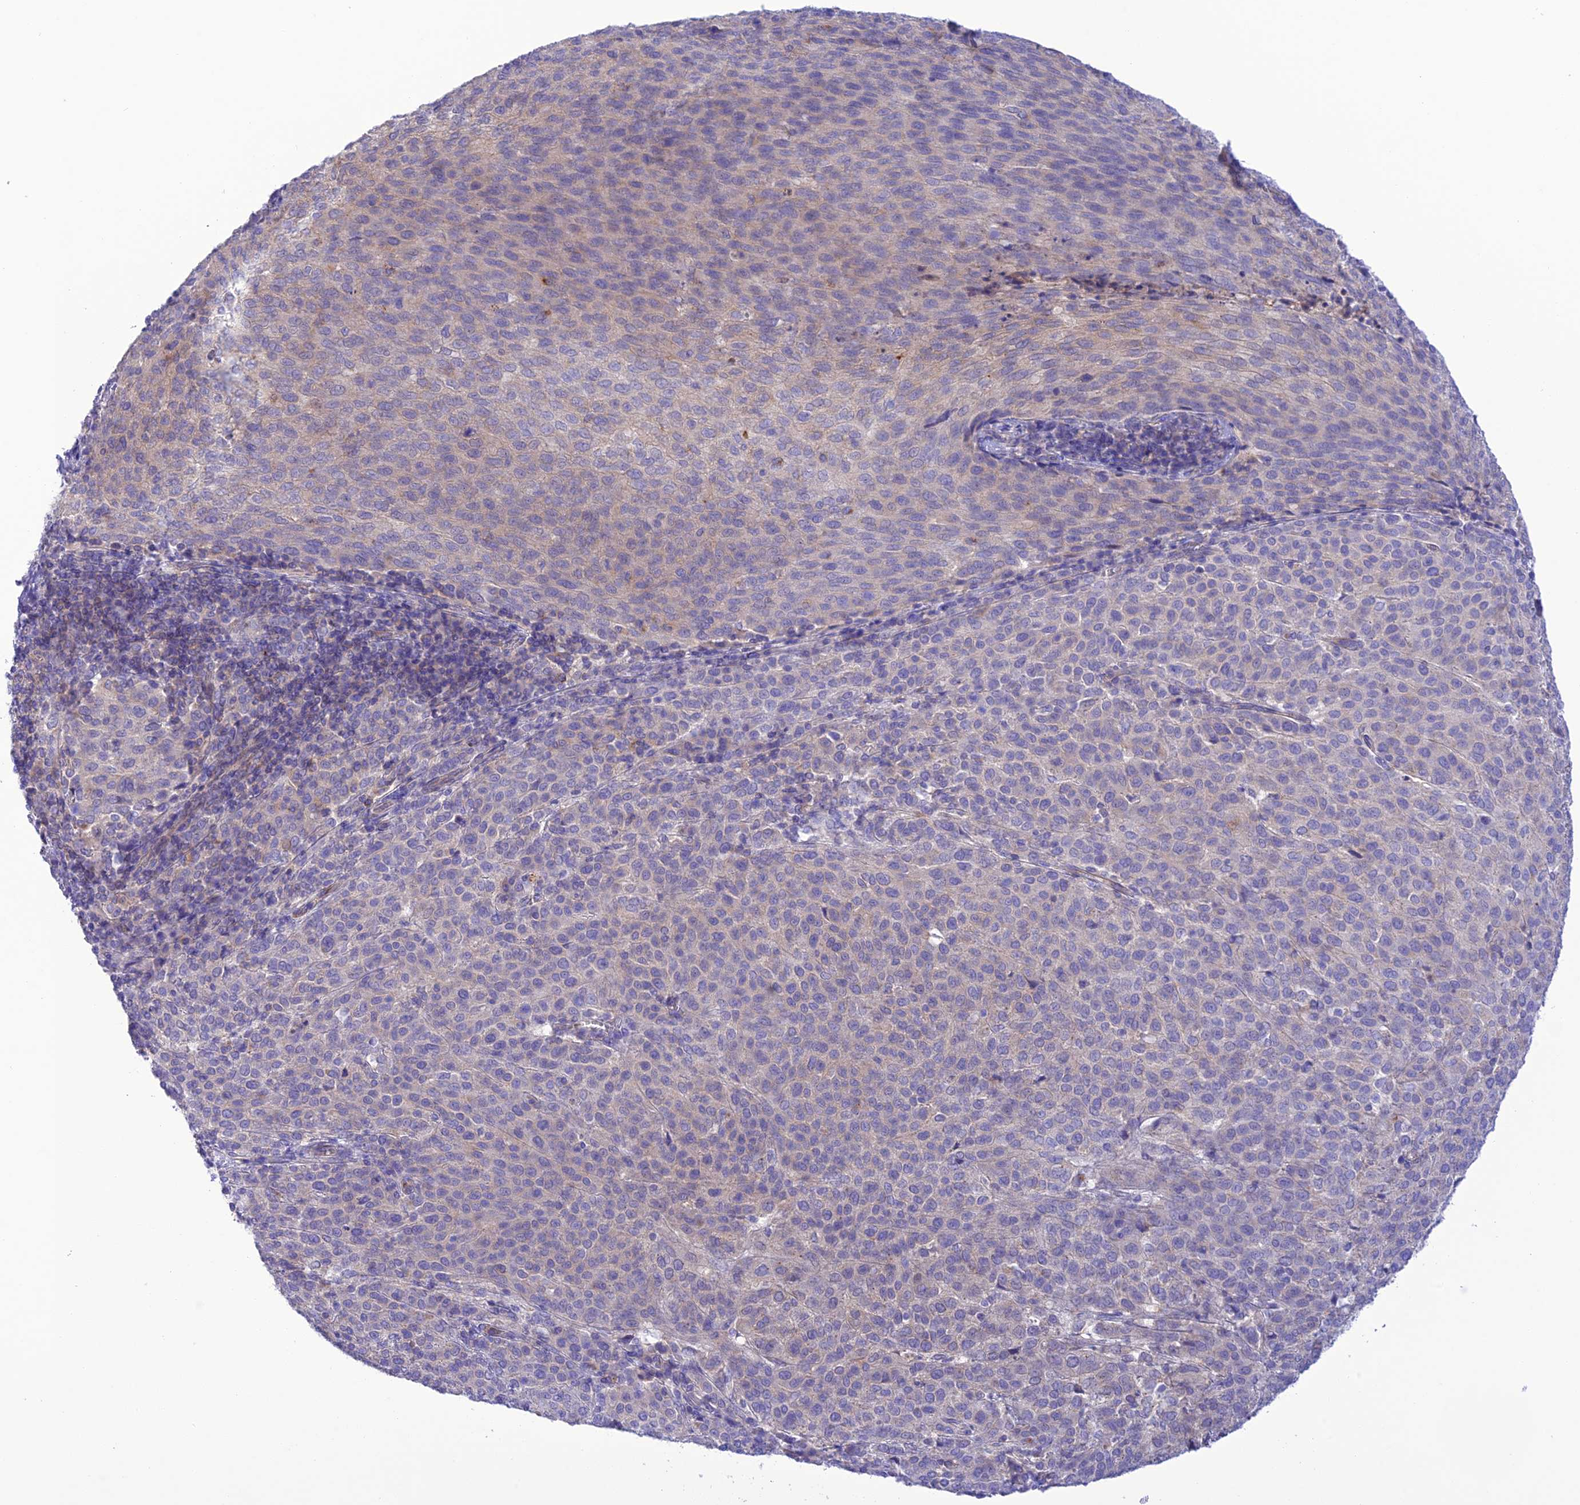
{"staining": {"intensity": "negative", "quantity": "none", "location": "none"}, "tissue": "cervical cancer", "cell_type": "Tumor cells", "image_type": "cancer", "snomed": [{"axis": "morphology", "description": "Squamous cell carcinoma, NOS"}, {"axis": "topography", "description": "Cervix"}], "caption": "This is an immunohistochemistry image of squamous cell carcinoma (cervical). There is no positivity in tumor cells.", "gene": "CHSY3", "patient": {"sex": "female", "age": 46}}